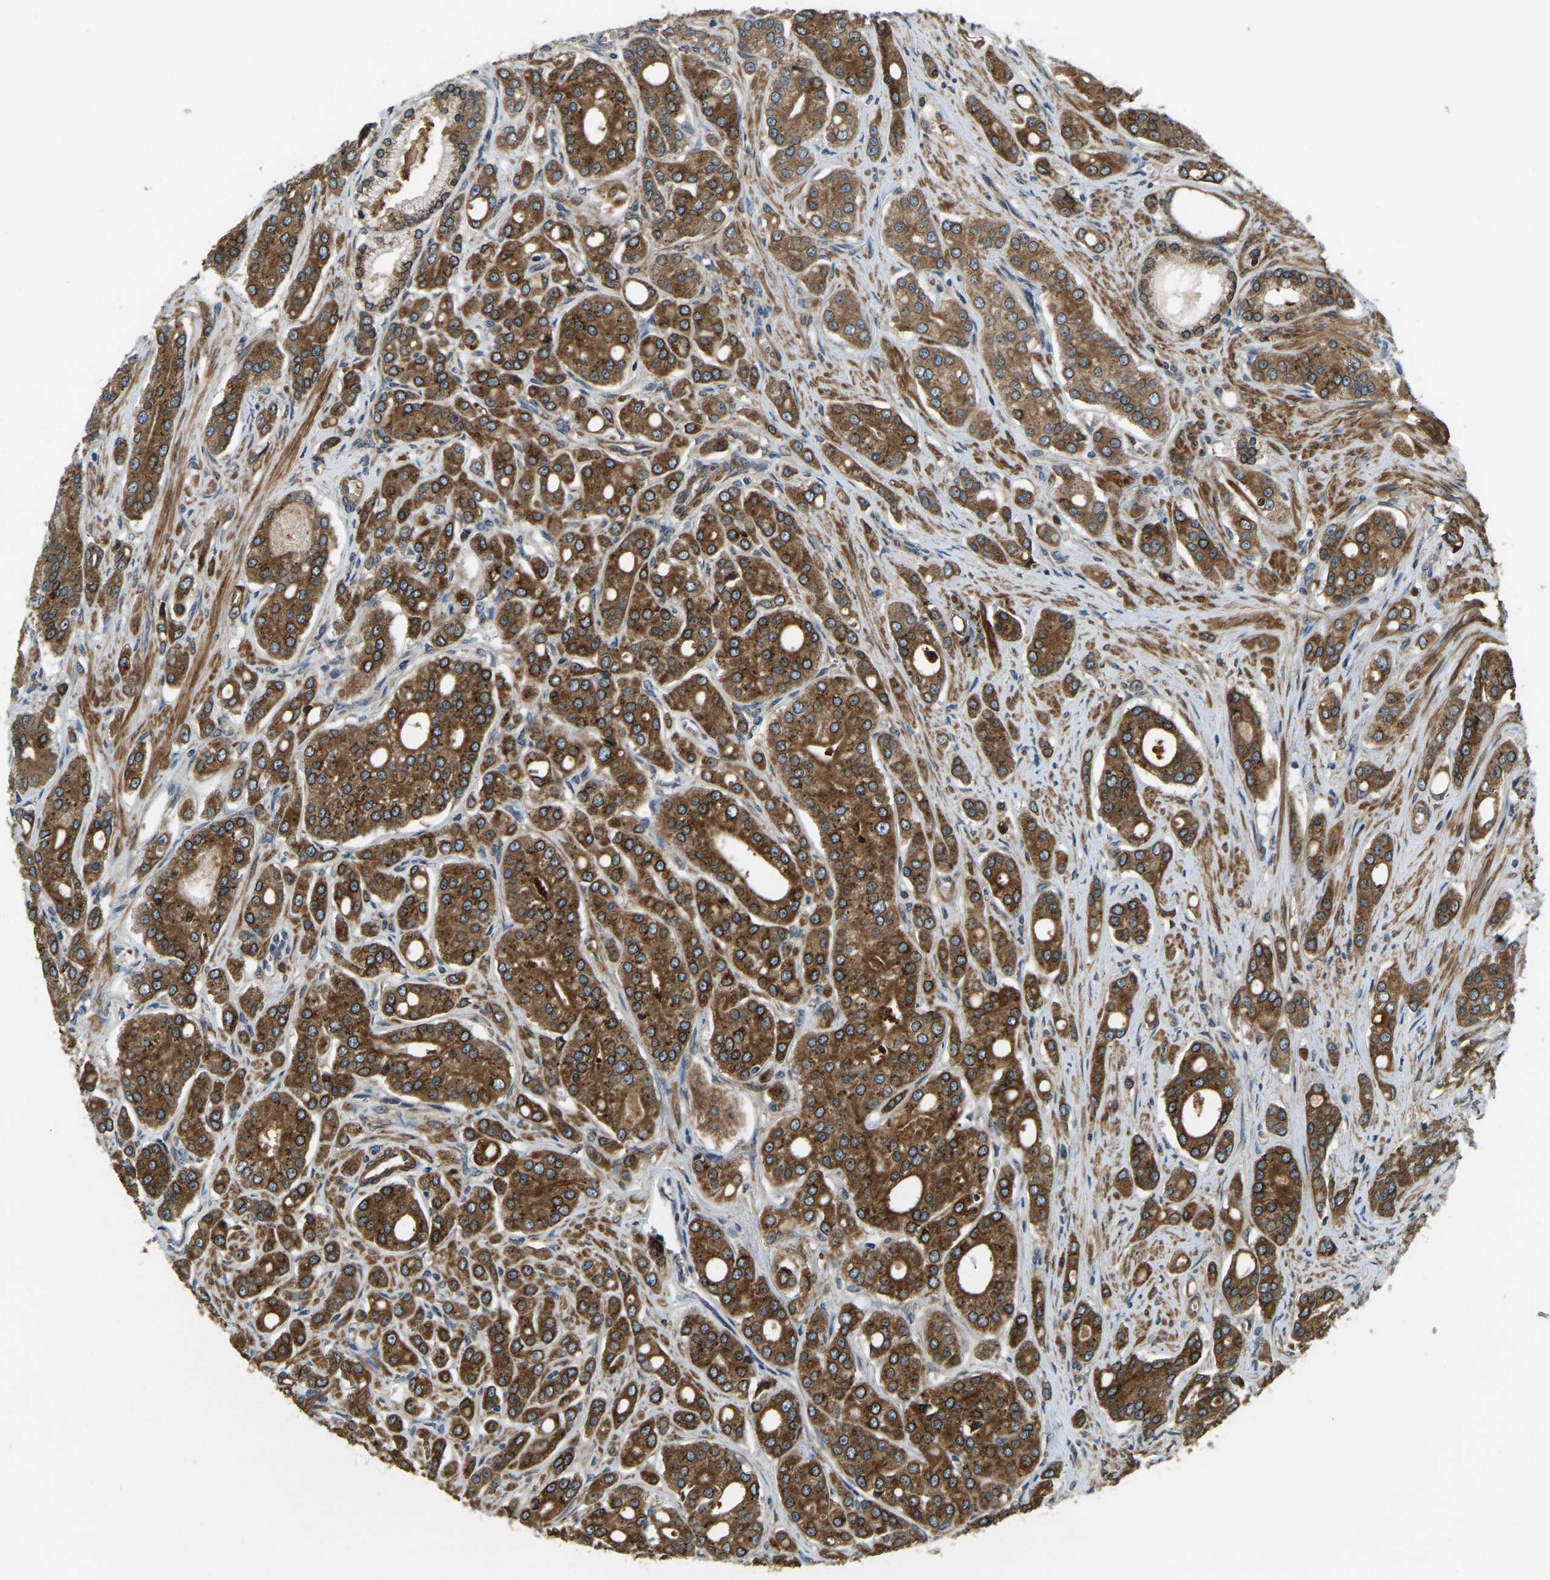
{"staining": {"intensity": "strong", "quantity": ">75%", "location": "cytoplasmic/membranous"}, "tissue": "prostate cancer", "cell_type": "Tumor cells", "image_type": "cancer", "snomed": [{"axis": "morphology", "description": "Adenocarcinoma, High grade"}, {"axis": "topography", "description": "Prostate"}], "caption": "Adenocarcinoma (high-grade) (prostate) was stained to show a protein in brown. There is high levels of strong cytoplasmic/membranous staining in approximately >75% of tumor cells.", "gene": "ERGIC1", "patient": {"sex": "male", "age": 71}}